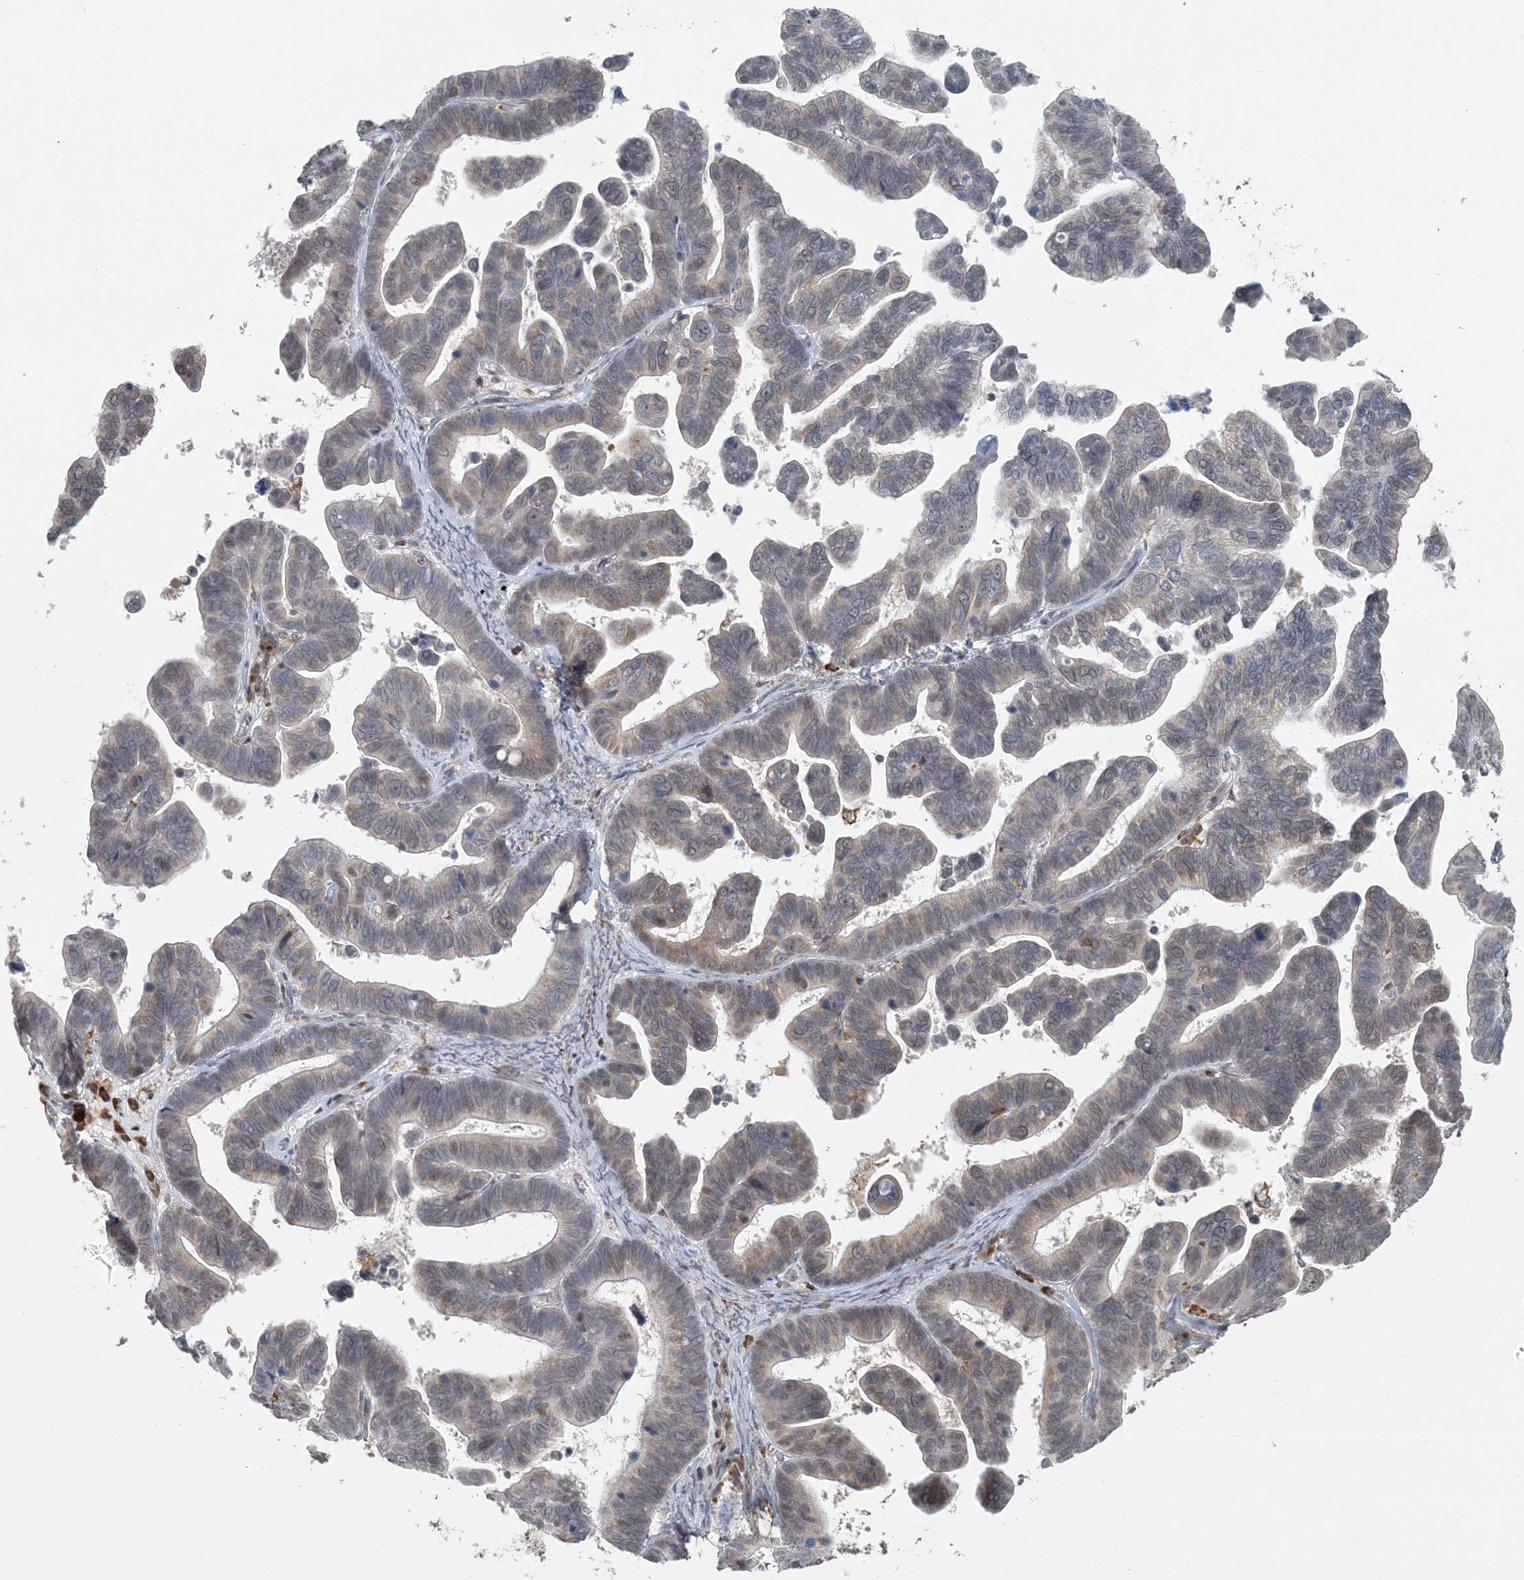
{"staining": {"intensity": "weak", "quantity": "25%-75%", "location": "cytoplasmic/membranous,nuclear"}, "tissue": "ovarian cancer", "cell_type": "Tumor cells", "image_type": "cancer", "snomed": [{"axis": "morphology", "description": "Cystadenocarcinoma, serous, NOS"}, {"axis": "topography", "description": "Ovary"}], "caption": "A photomicrograph of human ovarian serous cystadenocarcinoma stained for a protein demonstrates weak cytoplasmic/membranous and nuclear brown staining in tumor cells.", "gene": "AK9", "patient": {"sex": "female", "age": 56}}